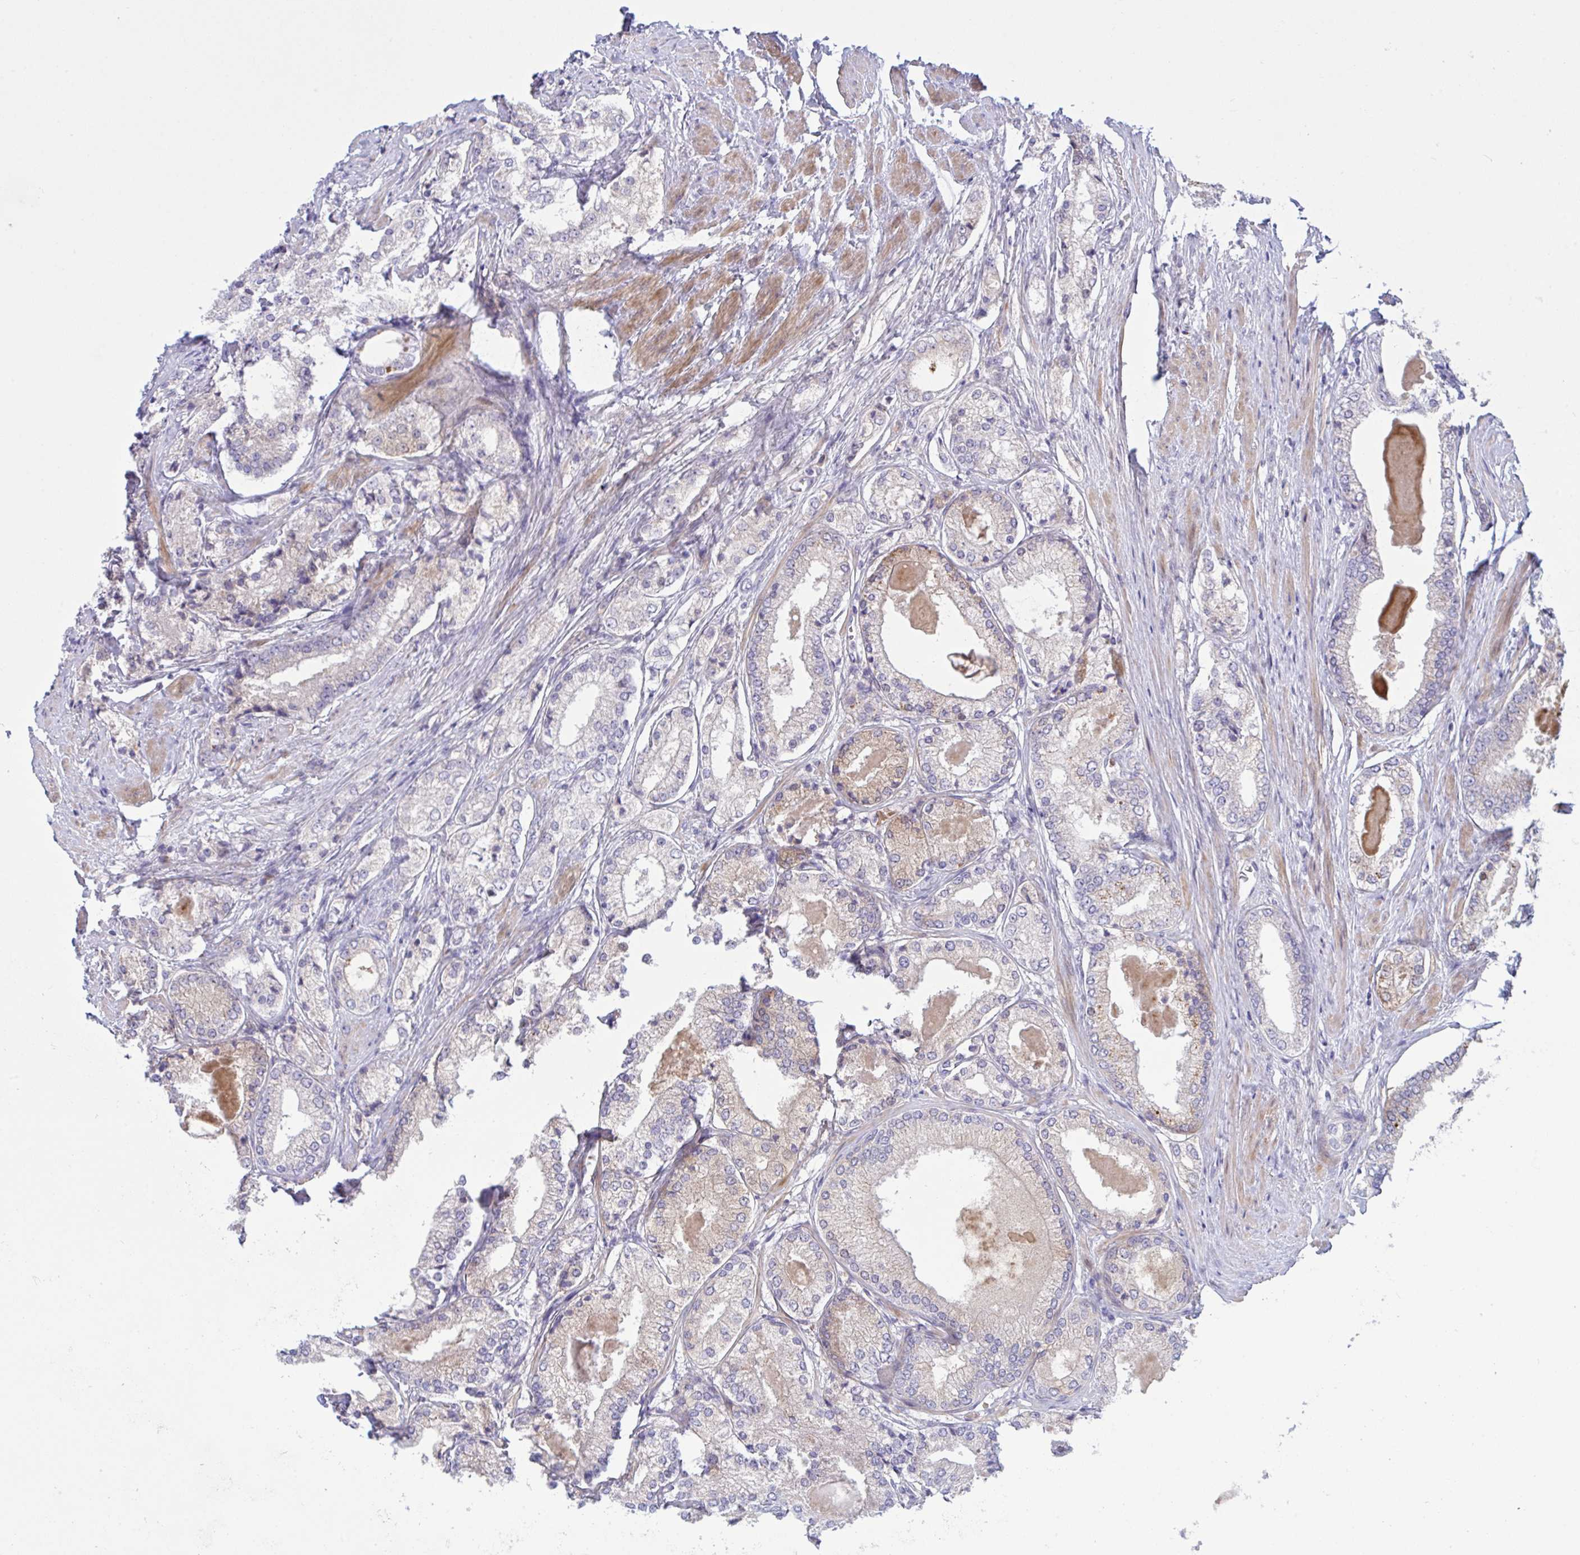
{"staining": {"intensity": "weak", "quantity": "25%-75%", "location": "cytoplasmic/membranous"}, "tissue": "prostate cancer", "cell_type": "Tumor cells", "image_type": "cancer", "snomed": [{"axis": "morphology", "description": "Adenocarcinoma, NOS"}, {"axis": "morphology", "description": "Adenocarcinoma, Low grade"}, {"axis": "topography", "description": "Prostate"}], "caption": "Prostate cancer (adenocarcinoma (low-grade)) tissue displays weak cytoplasmic/membranous positivity in approximately 25%-75% of tumor cells, visualized by immunohistochemistry. Using DAB (3,3'-diaminobenzidine) (brown) and hematoxylin (blue) stains, captured at high magnification using brightfield microscopy.", "gene": "VWC2", "patient": {"sex": "male", "age": 68}}